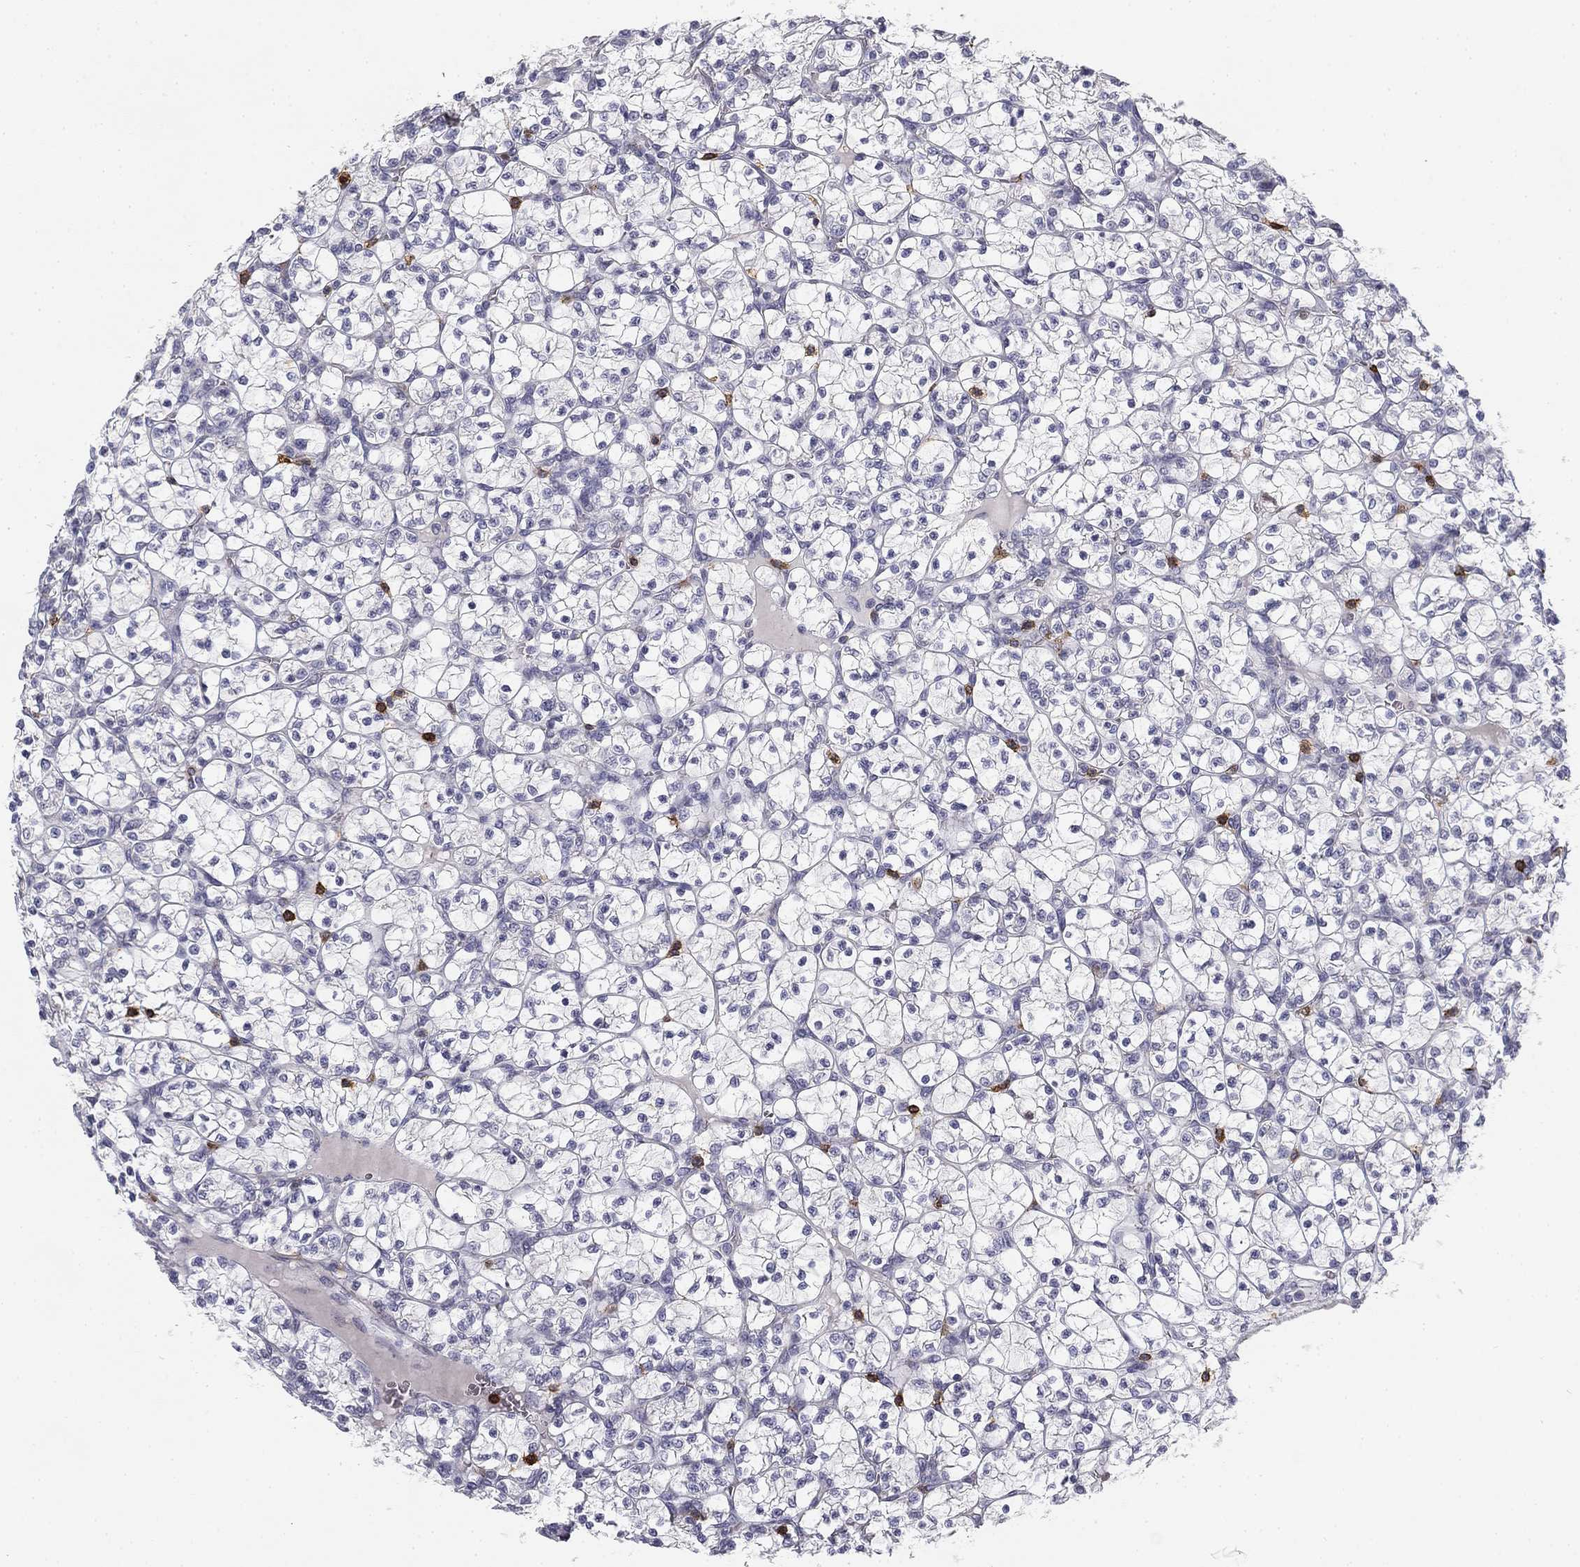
{"staining": {"intensity": "negative", "quantity": "none", "location": "none"}, "tissue": "renal cancer", "cell_type": "Tumor cells", "image_type": "cancer", "snomed": [{"axis": "morphology", "description": "Adenocarcinoma, NOS"}, {"axis": "topography", "description": "Kidney"}], "caption": "This is a micrograph of IHC staining of adenocarcinoma (renal), which shows no expression in tumor cells. (Brightfield microscopy of DAB (3,3'-diaminobenzidine) immunohistochemistry (IHC) at high magnification).", "gene": "TRAT1", "patient": {"sex": "female", "age": 89}}